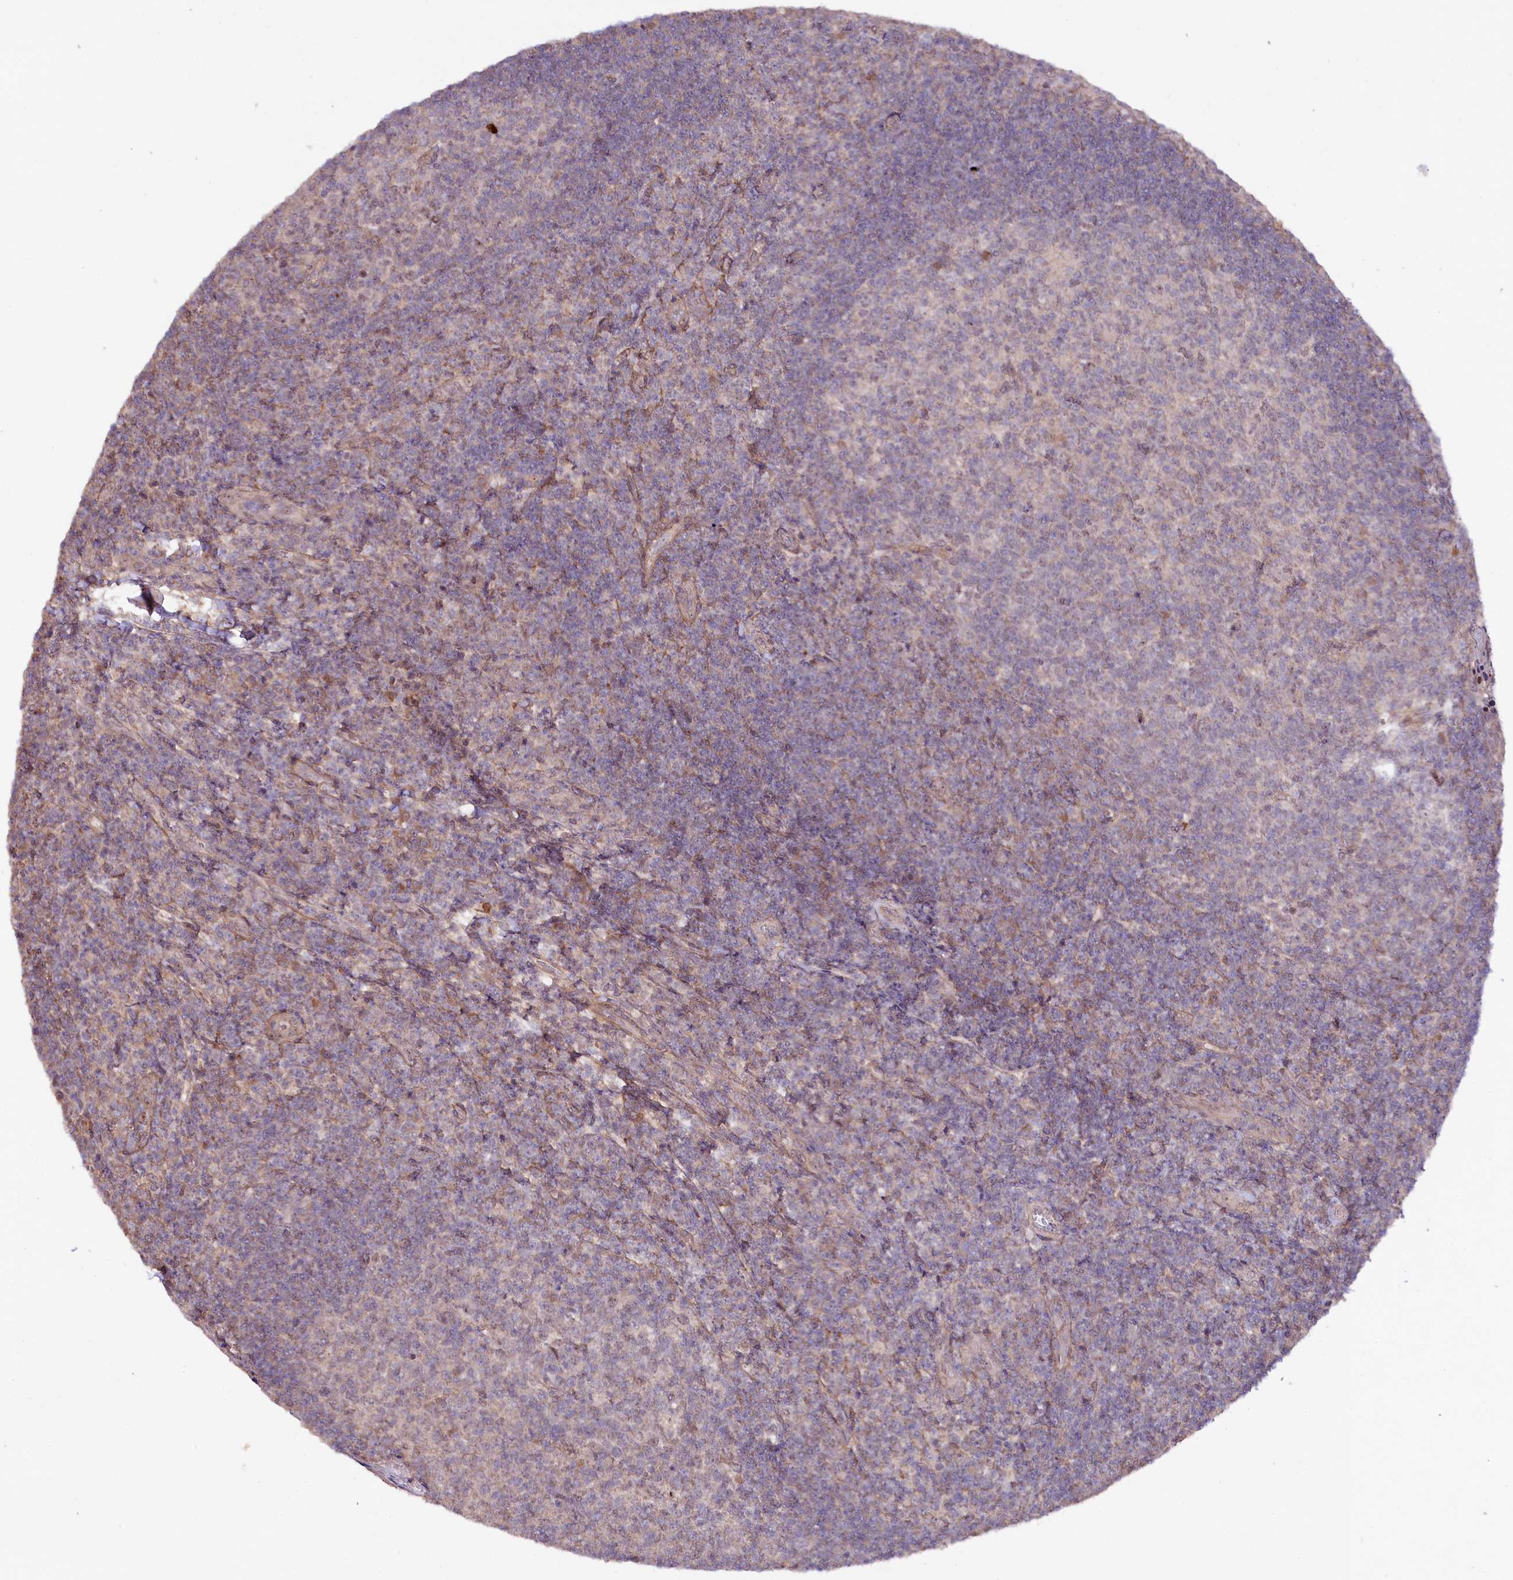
{"staining": {"intensity": "negative", "quantity": "none", "location": "none"}, "tissue": "tonsil", "cell_type": "Germinal center cells", "image_type": "normal", "snomed": [{"axis": "morphology", "description": "Normal tissue, NOS"}, {"axis": "topography", "description": "Tonsil"}], "caption": "High power microscopy image of an IHC histopathology image of normal tonsil, revealing no significant positivity in germinal center cells.", "gene": "PHLDB1", "patient": {"sex": "female", "age": 10}}